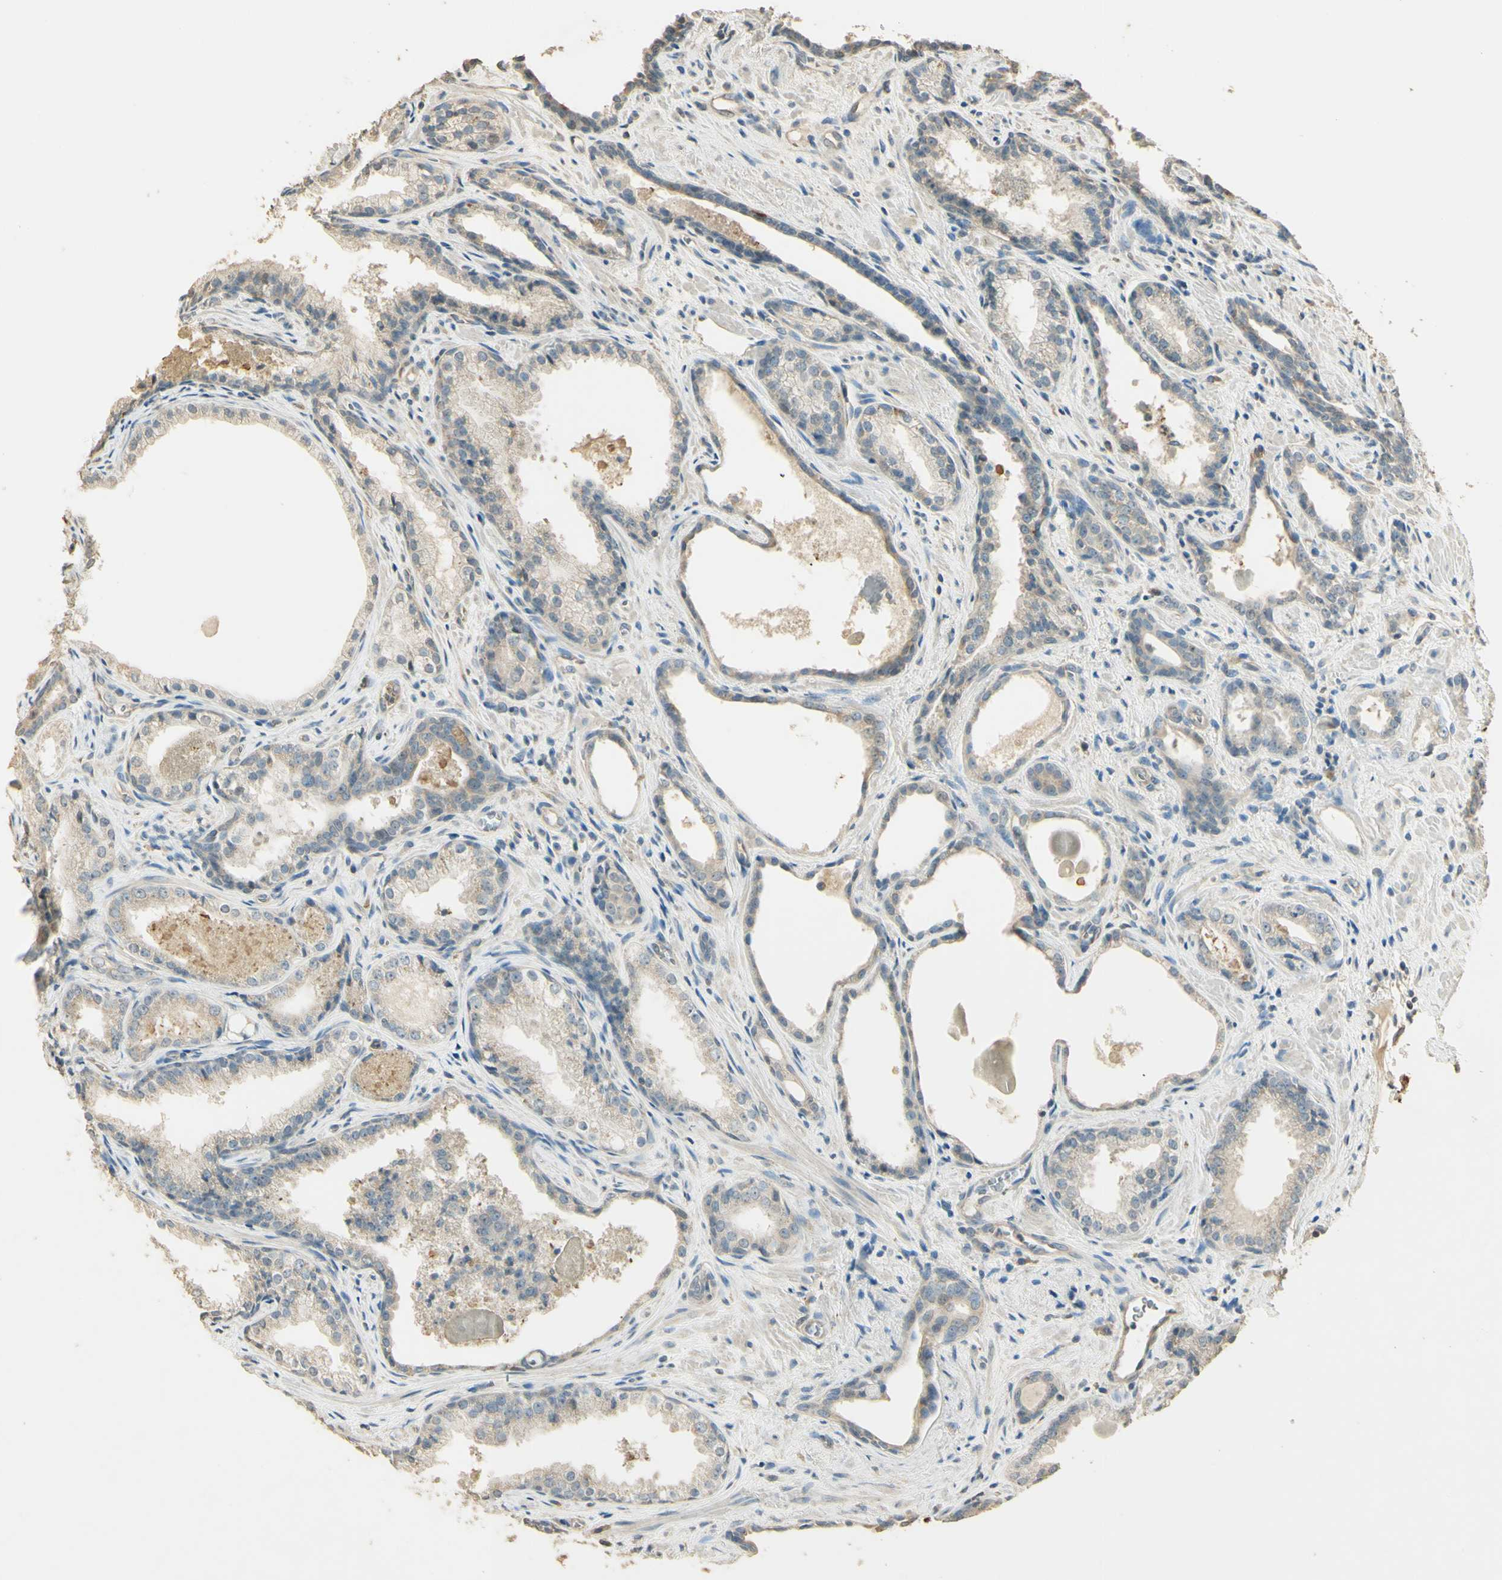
{"staining": {"intensity": "weak", "quantity": "25%-75%", "location": "cytoplasmic/membranous"}, "tissue": "prostate cancer", "cell_type": "Tumor cells", "image_type": "cancer", "snomed": [{"axis": "morphology", "description": "Adenocarcinoma, Low grade"}, {"axis": "topography", "description": "Prostate"}], "caption": "Prostate cancer was stained to show a protein in brown. There is low levels of weak cytoplasmic/membranous staining in approximately 25%-75% of tumor cells. (IHC, brightfield microscopy, high magnification).", "gene": "UXS1", "patient": {"sex": "male", "age": 60}}